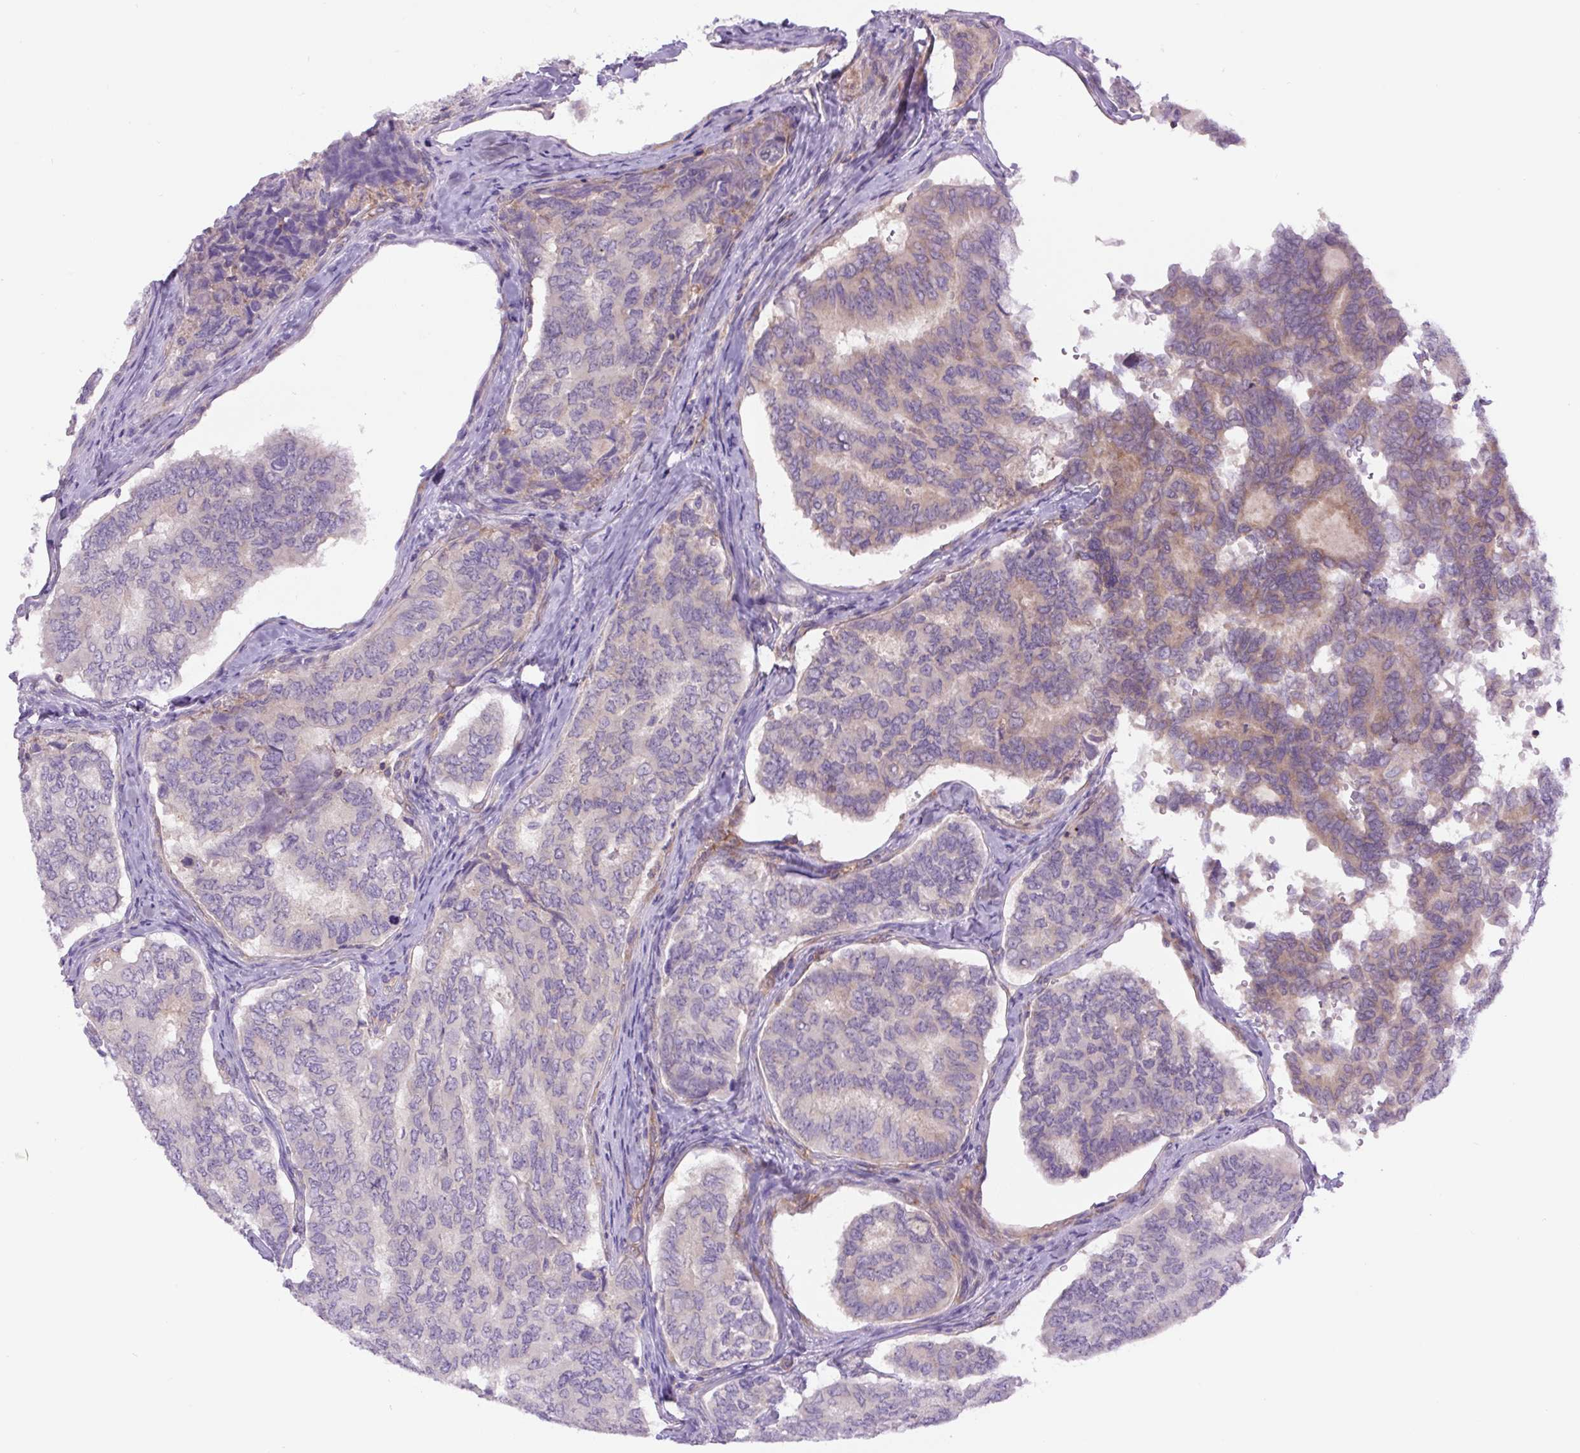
{"staining": {"intensity": "weak", "quantity": "25%-75%", "location": "cytoplasmic/membranous"}, "tissue": "thyroid cancer", "cell_type": "Tumor cells", "image_type": "cancer", "snomed": [{"axis": "morphology", "description": "Papillary adenocarcinoma, NOS"}, {"axis": "topography", "description": "Thyroid gland"}], "caption": "High-magnification brightfield microscopy of thyroid papillary adenocarcinoma stained with DAB (3,3'-diaminobenzidine) (brown) and counterstained with hematoxylin (blue). tumor cells exhibit weak cytoplasmic/membranous expression is present in approximately25%-75% of cells.", "gene": "MINK1", "patient": {"sex": "female", "age": 35}}